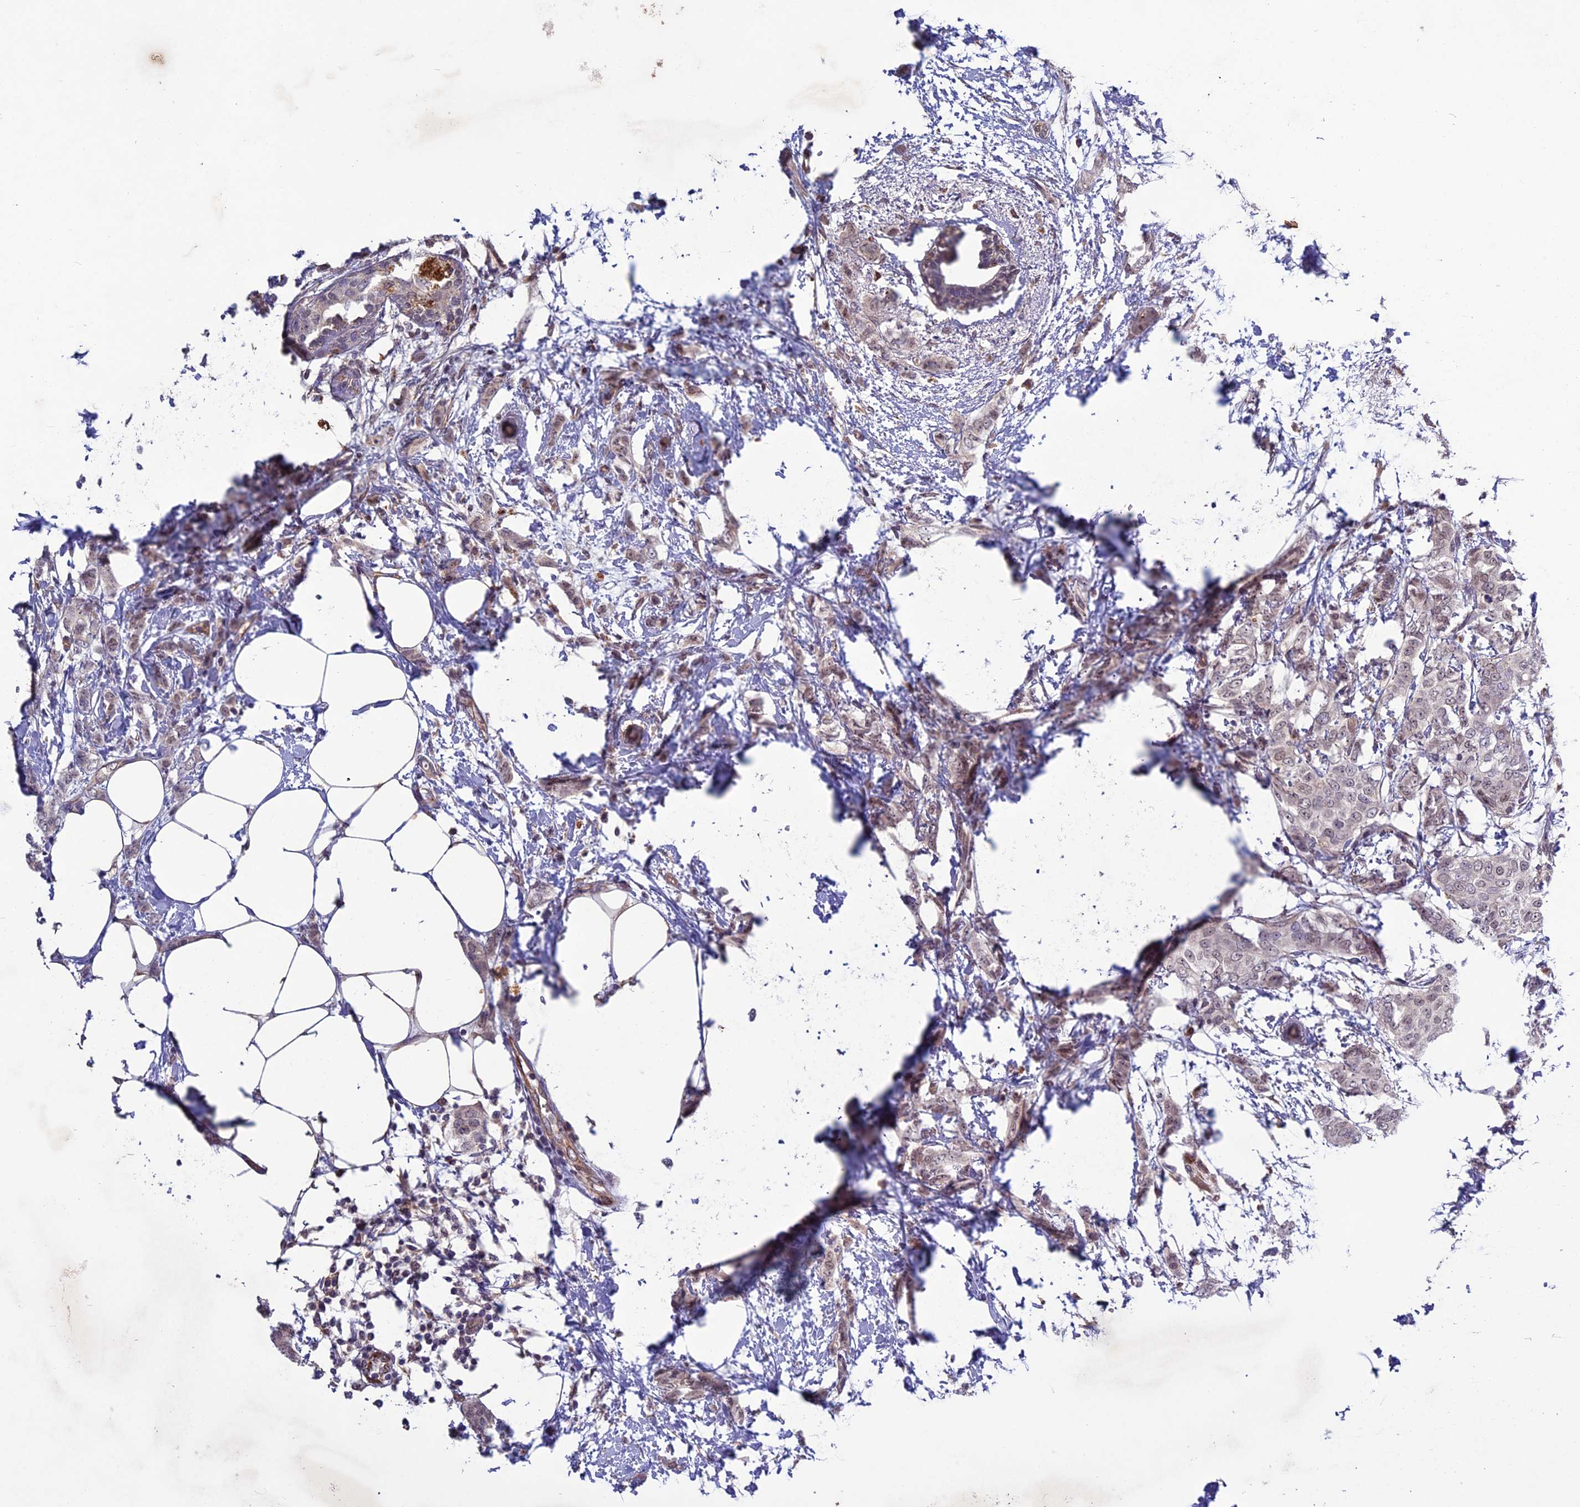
{"staining": {"intensity": "weak", "quantity": "25%-75%", "location": "nuclear"}, "tissue": "breast cancer", "cell_type": "Tumor cells", "image_type": "cancer", "snomed": [{"axis": "morphology", "description": "Duct carcinoma"}, {"axis": "topography", "description": "Breast"}], "caption": "A micrograph of infiltrating ductal carcinoma (breast) stained for a protein reveals weak nuclear brown staining in tumor cells.", "gene": "C3orf70", "patient": {"sex": "female", "age": 72}}